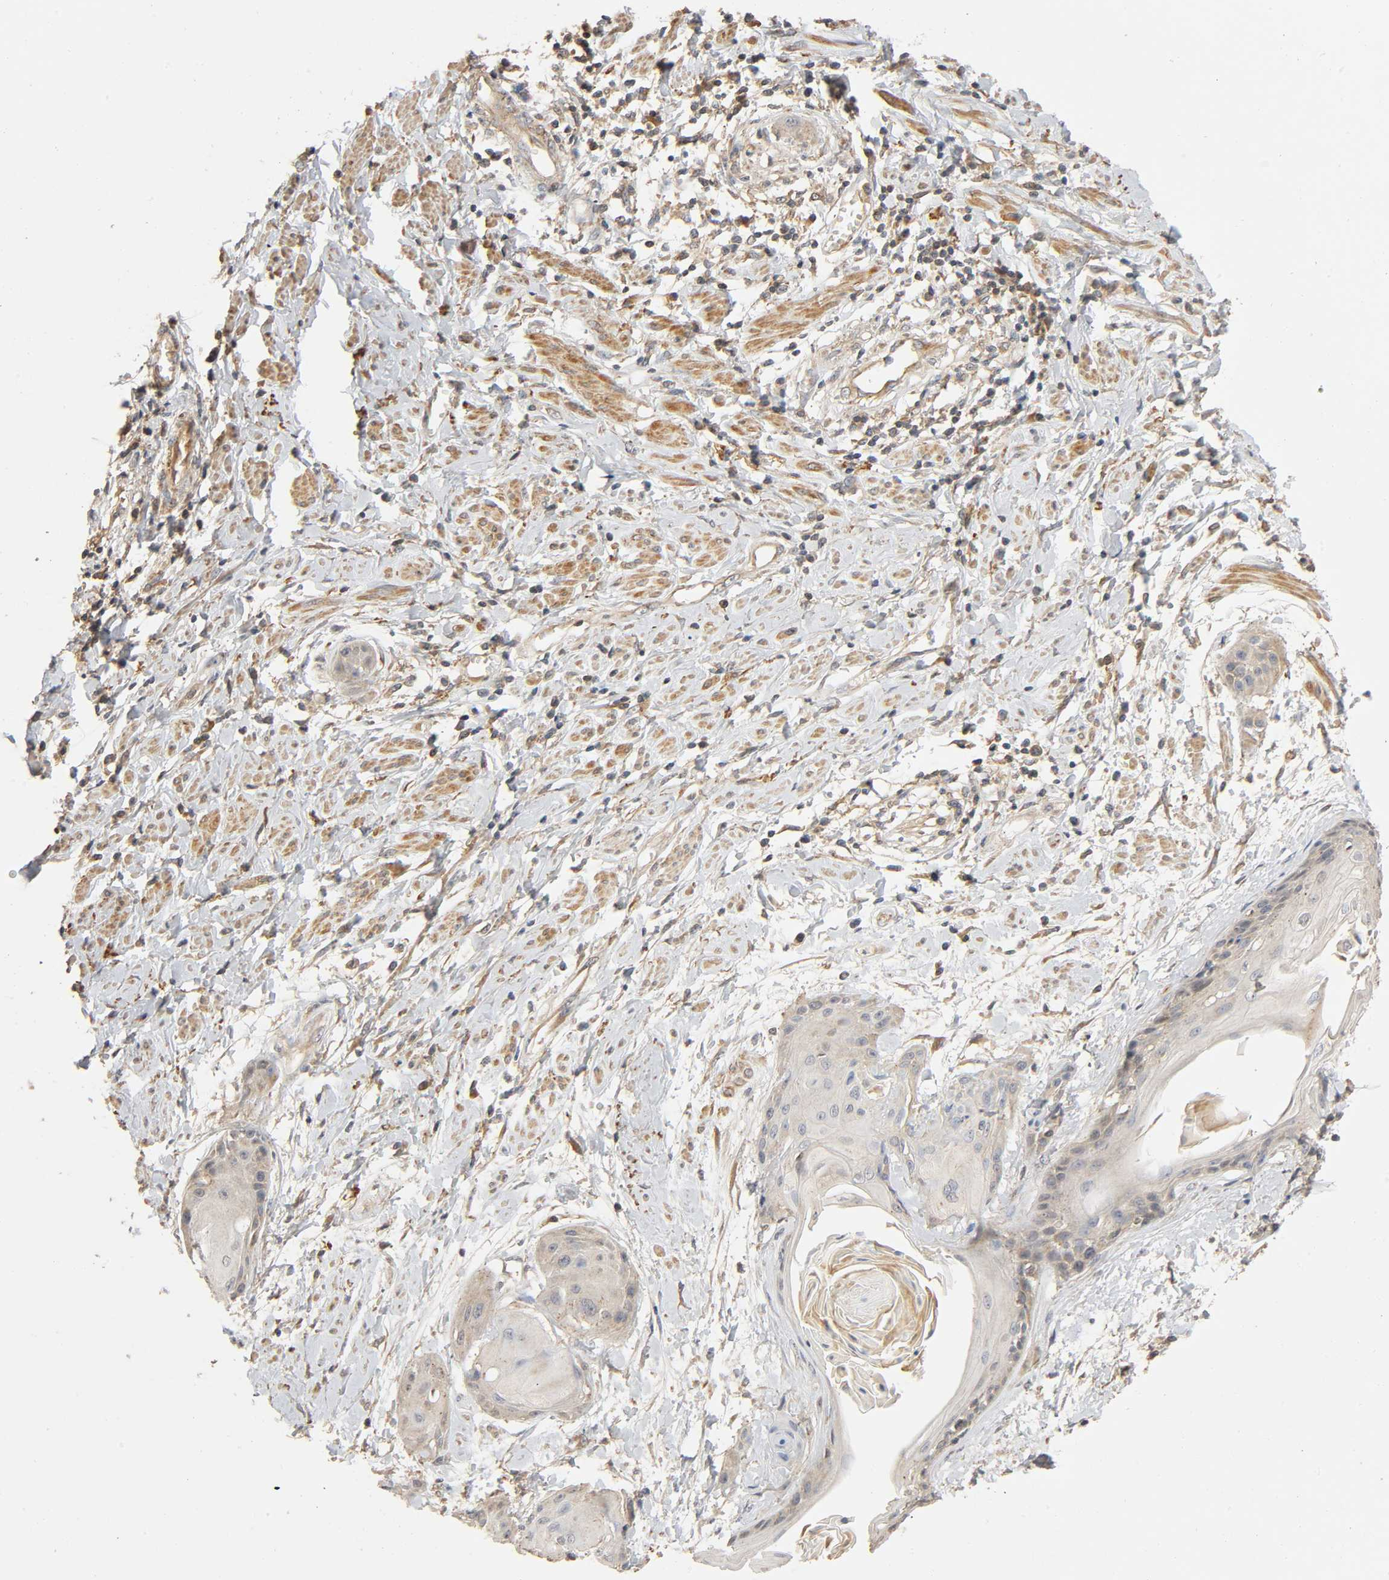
{"staining": {"intensity": "weak", "quantity": "<25%", "location": "cytoplasmic/membranous"}, "tissue": "cervical cancer", "cell_type": "Tumor cells", "image_type": "cancer", "snomed": [{"axis": "morphology", "description": "Squamous cell carcinoma, NOS"}, {"axis": "topography", "description": "Cervix"}], "caption": "High power microscopy micrograph of an immunohistochemistry photomicrograph of squamous cell carcinoma (cervical), revealing no significant staining in tumor cells.", "gene": "SGSM1", "patient": {"sex": "female", "age": 57}}